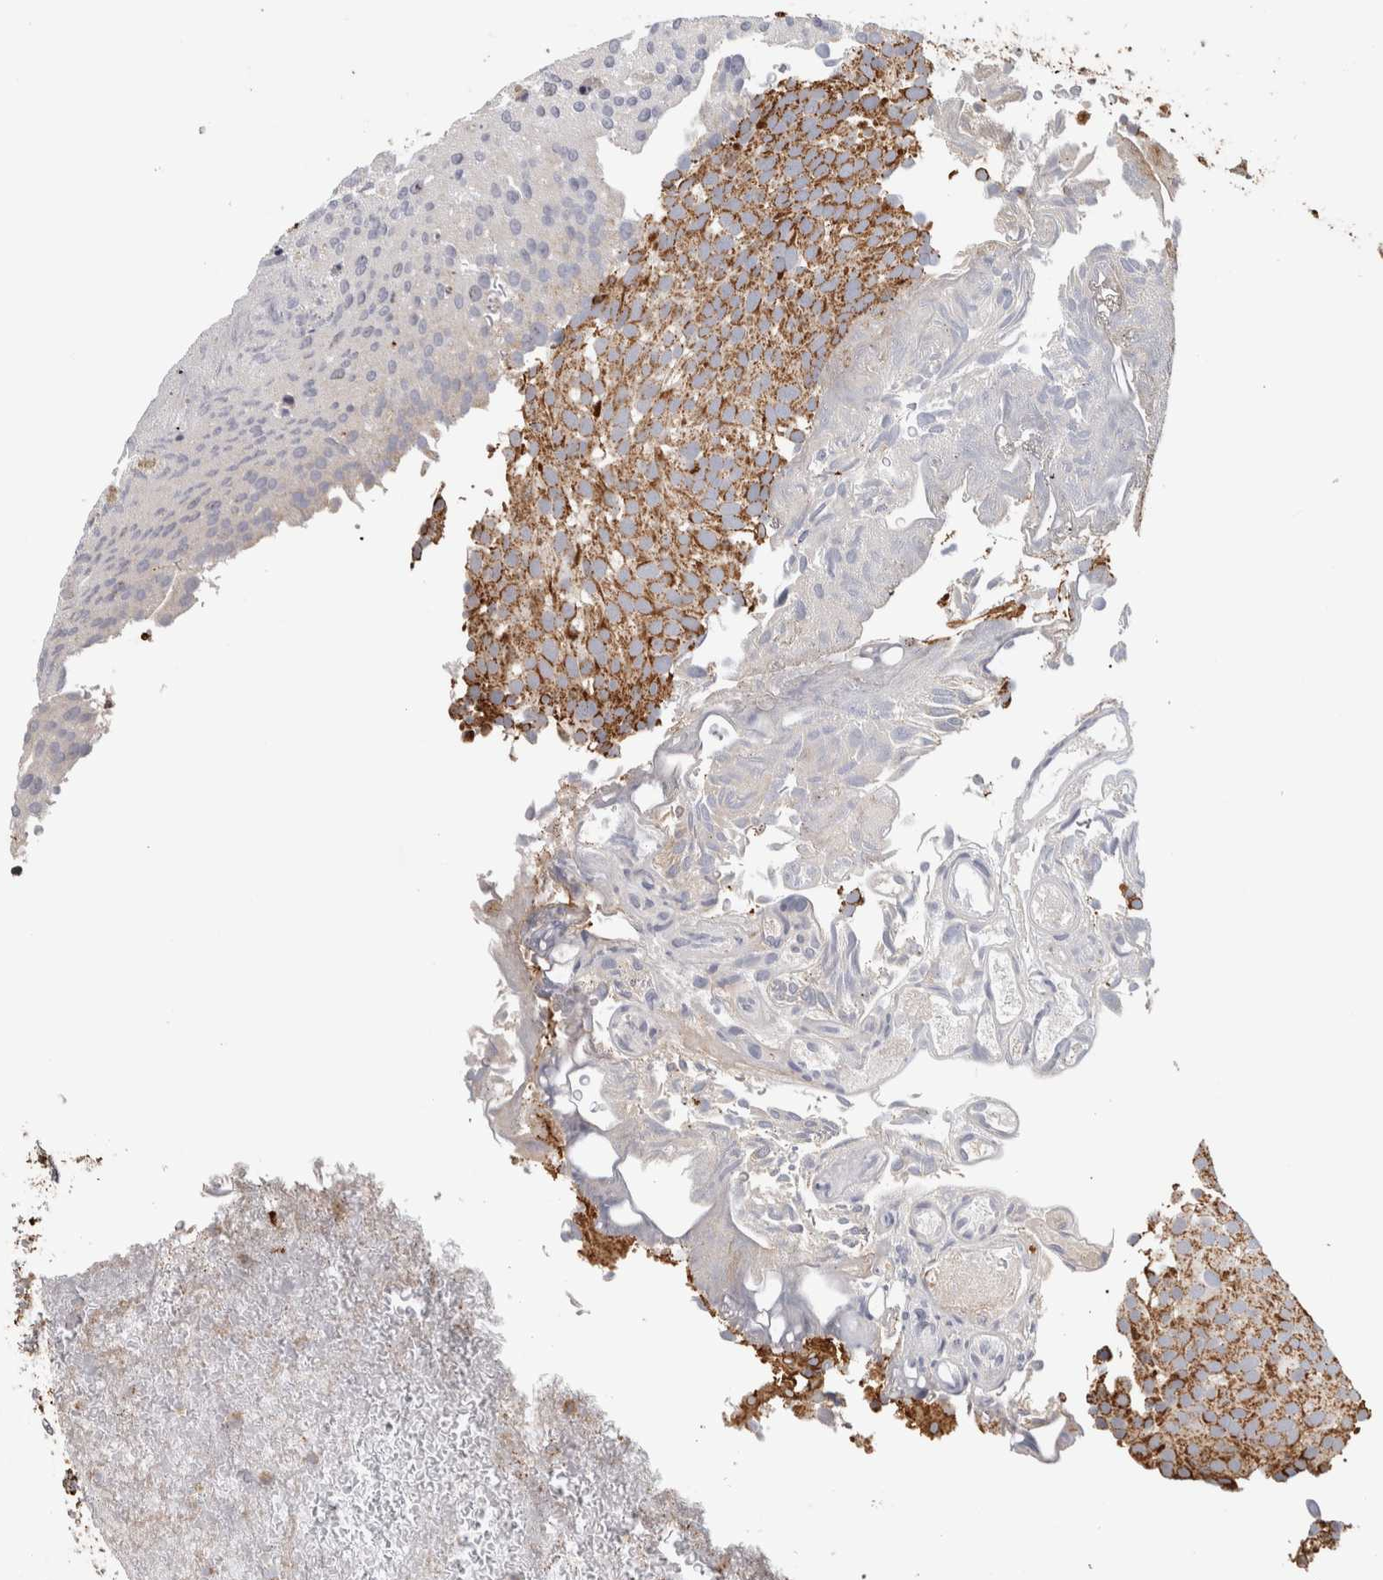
{"staining": {"intensity": "moderate", "quantity": ">75%", "location": "cytoplasmic/membranous"}, "tissue": "urothelial cancer", "cell_type": "Tumor cells", "image_type": "cancer", "snomed": [{"axis": "morphology", "description": "Urothelial carcinoma, Low grade"}, {"axis": "topography", "description": "Urinary bladder"}], "caption": "A photomicrograph of human urothelial cancer stained for a protein exhibits moderate cytoplasmic/membranous brown staining in tumor cells.", "gene": "ST8SIA1", "patient": {"sex": "male", "age": 78}}